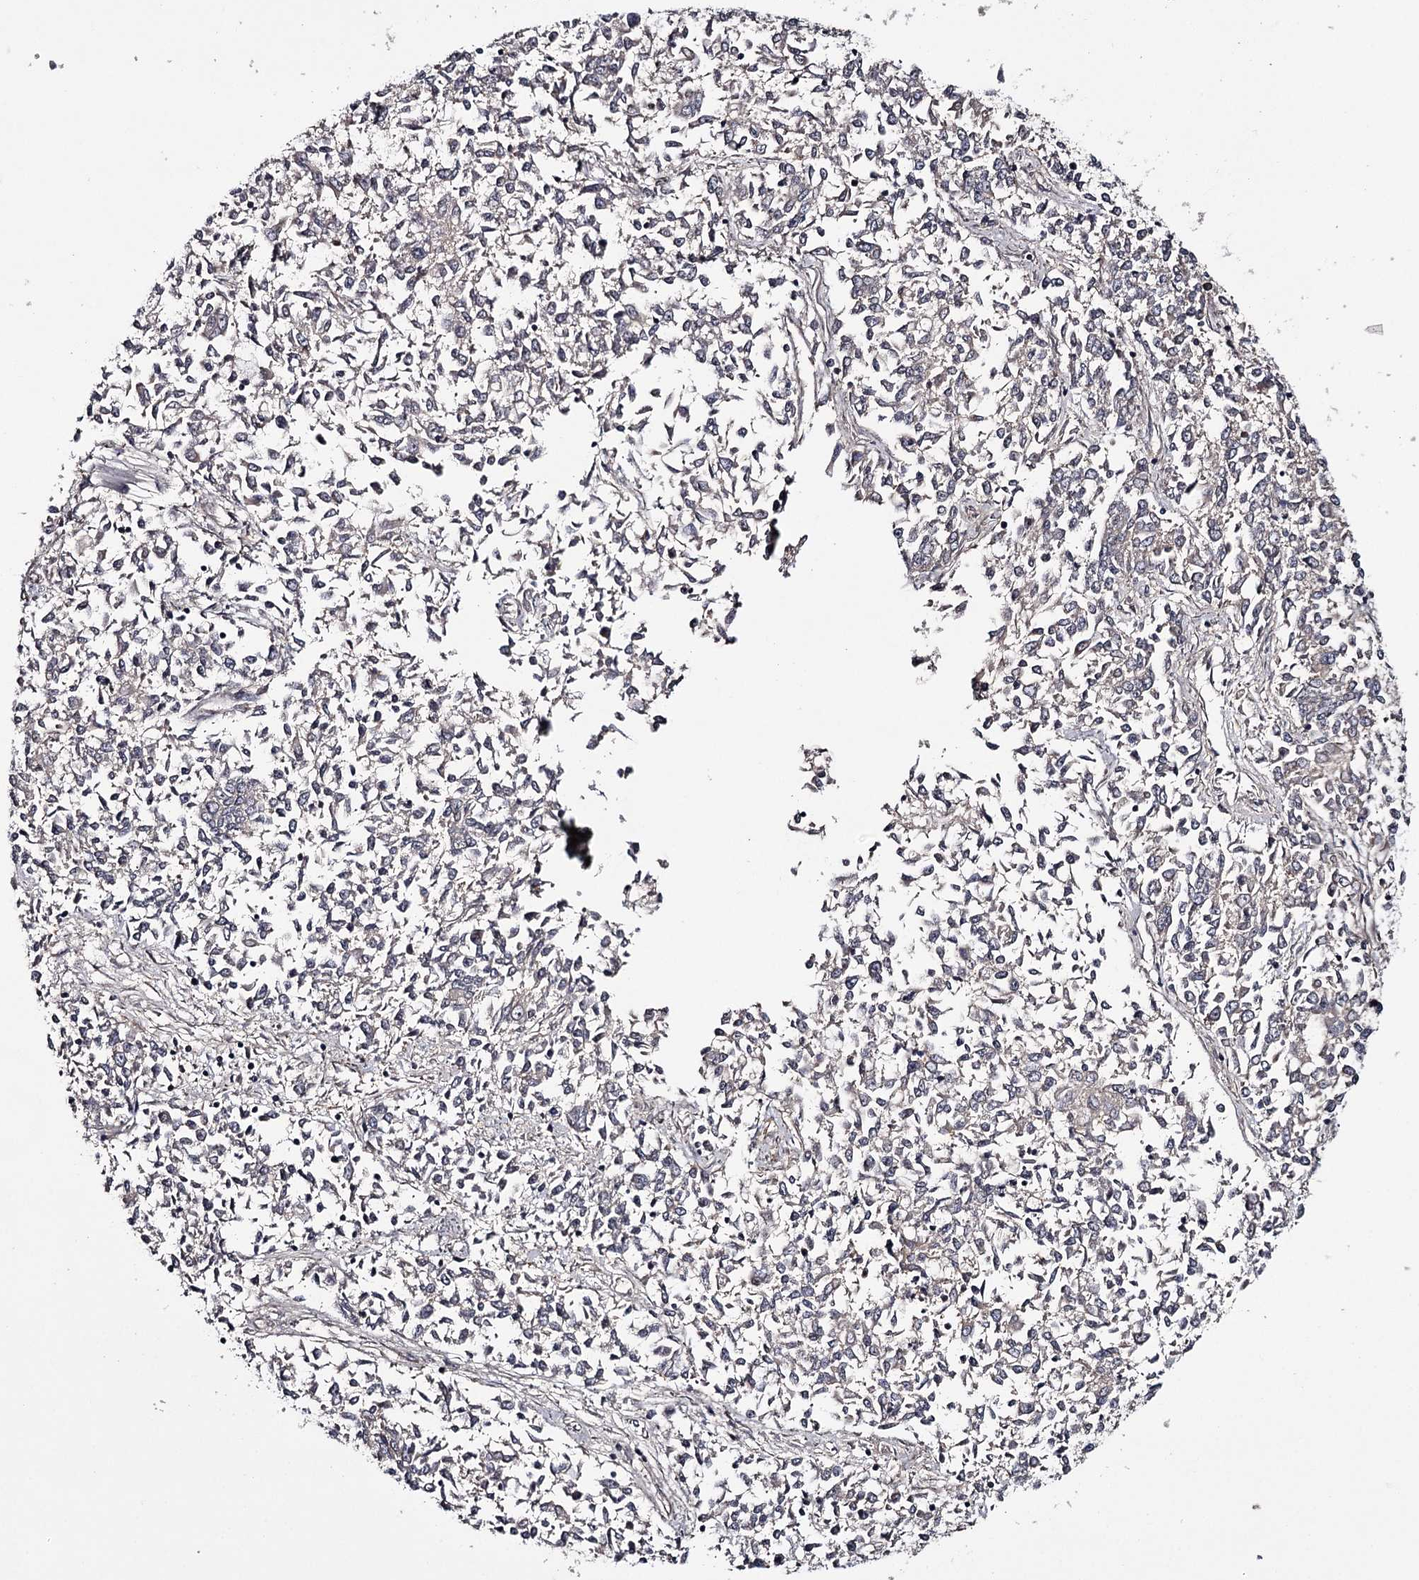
{"staining": {"intensity": "moderate", "quantity": ">75%", "location": "cytoplasmic/membranous,nuclear"}, "tissue": "endometrial cancer", "cell_type": "Tumor cells", "image_type": "cancer", "snomed": [{"axis": "morphology", "description": "Adenocarcinoma, NOS"}, {"axis": "topography", "description": "Endometrium"}], "caption": "This histopathology image demonstrates IHC staining of human endometrial adenocarcinoma, with medium moderate cytoplasmic/membranous and nuclear positivity in about >75% of tumor cells.", "gene": "GTSF1", "patient": {"sex": "female", "age": 50}}